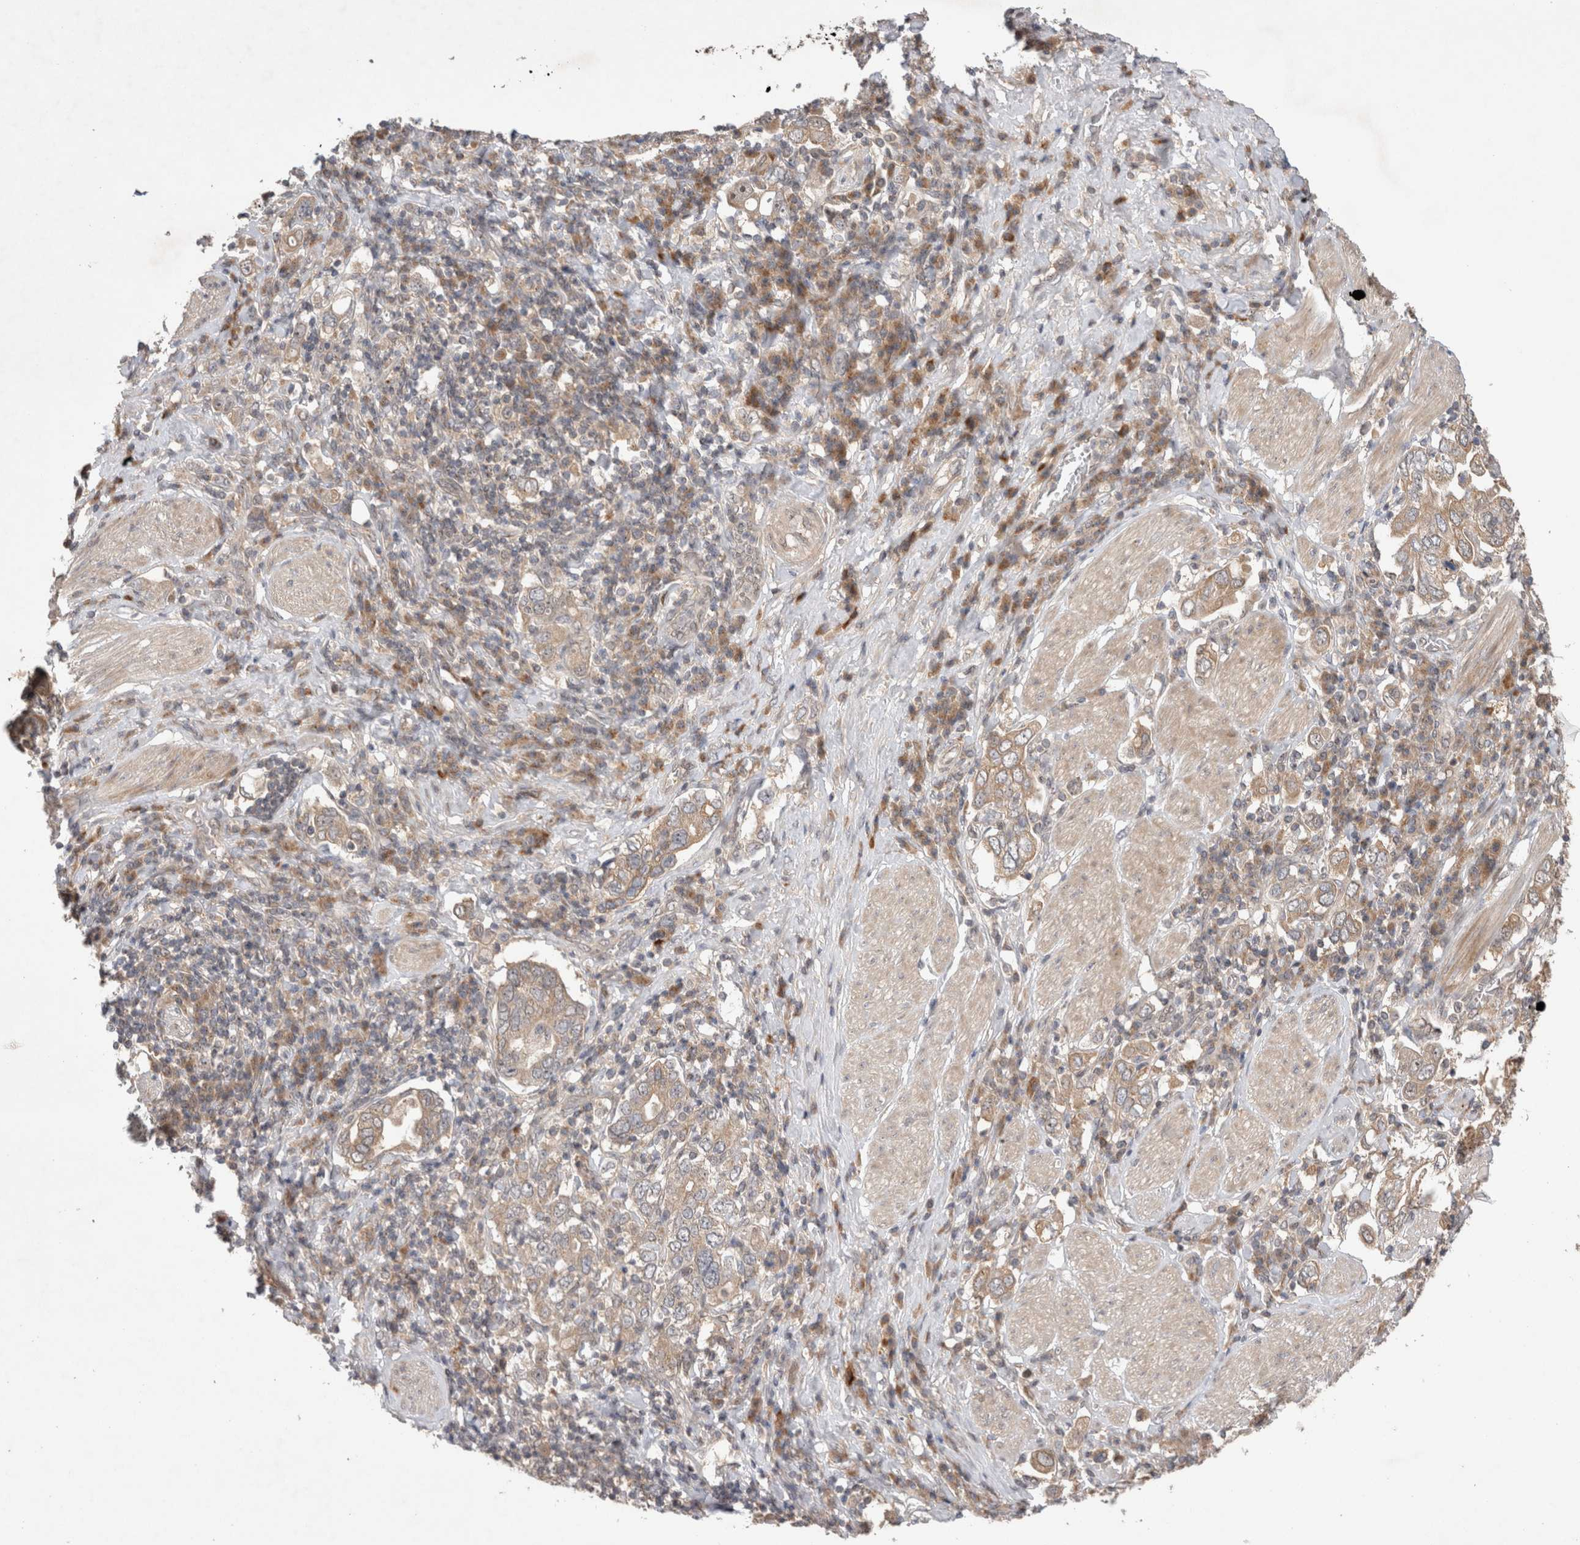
{"staining": {"intensity": "moderate", "quantity": ">75%", "location": "cytoplasmic/membranous"}, "tissue": "stomach cancer", "cell_type": "Tumor cells", "image_type": "cancer", "snomed": [{"axis": "morphology", "description": "Adenocarcinoma, NOS"}, {"axis": "topography", "description": "Stomach, upper"}], "caption": "Stomach cancer stained with a protein marker displays moderate staining in tumor cells.", "gene": "SLC29A1", "patient": {"sex": "male", "age": 62}}